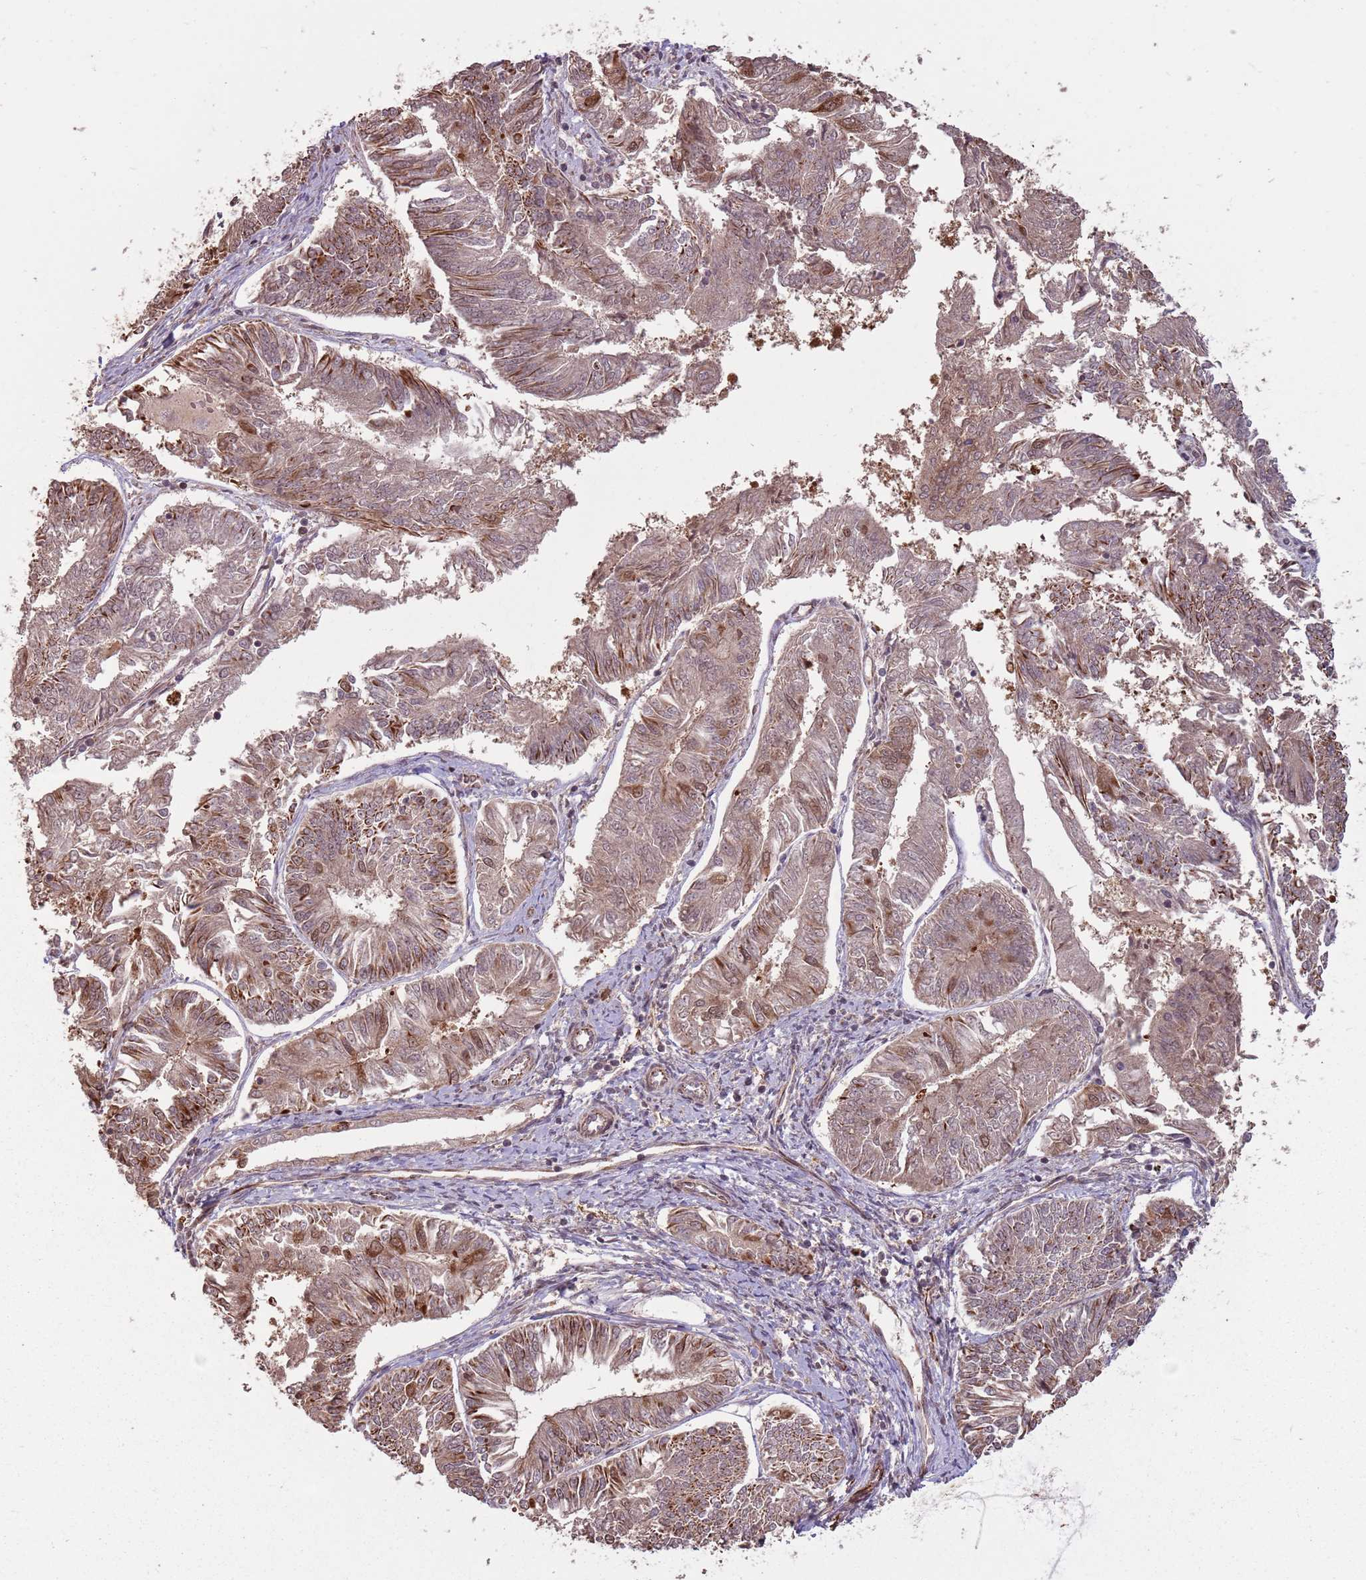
{"staining": {"intensity": "moderate", "quantity": ">75%", "location": "cytoplasmic/membranous,nuclear"}, "tissue": "endometrial cancer", "cell_type": "Tumor cells", "image_type": "cancer", "snomed": [{"axis": "morphology", "description": "Adenocarcinoma, NOS"}, {"axis": "topography", "description": "Endometrium"}], "caption": "Human adenocarcinoma (endometrial) stained with a protein marker demonstrates moderate staining in tumor cells.", "gene": "ADAMTS3", "patient": {"sex": "female", "age": 58}}